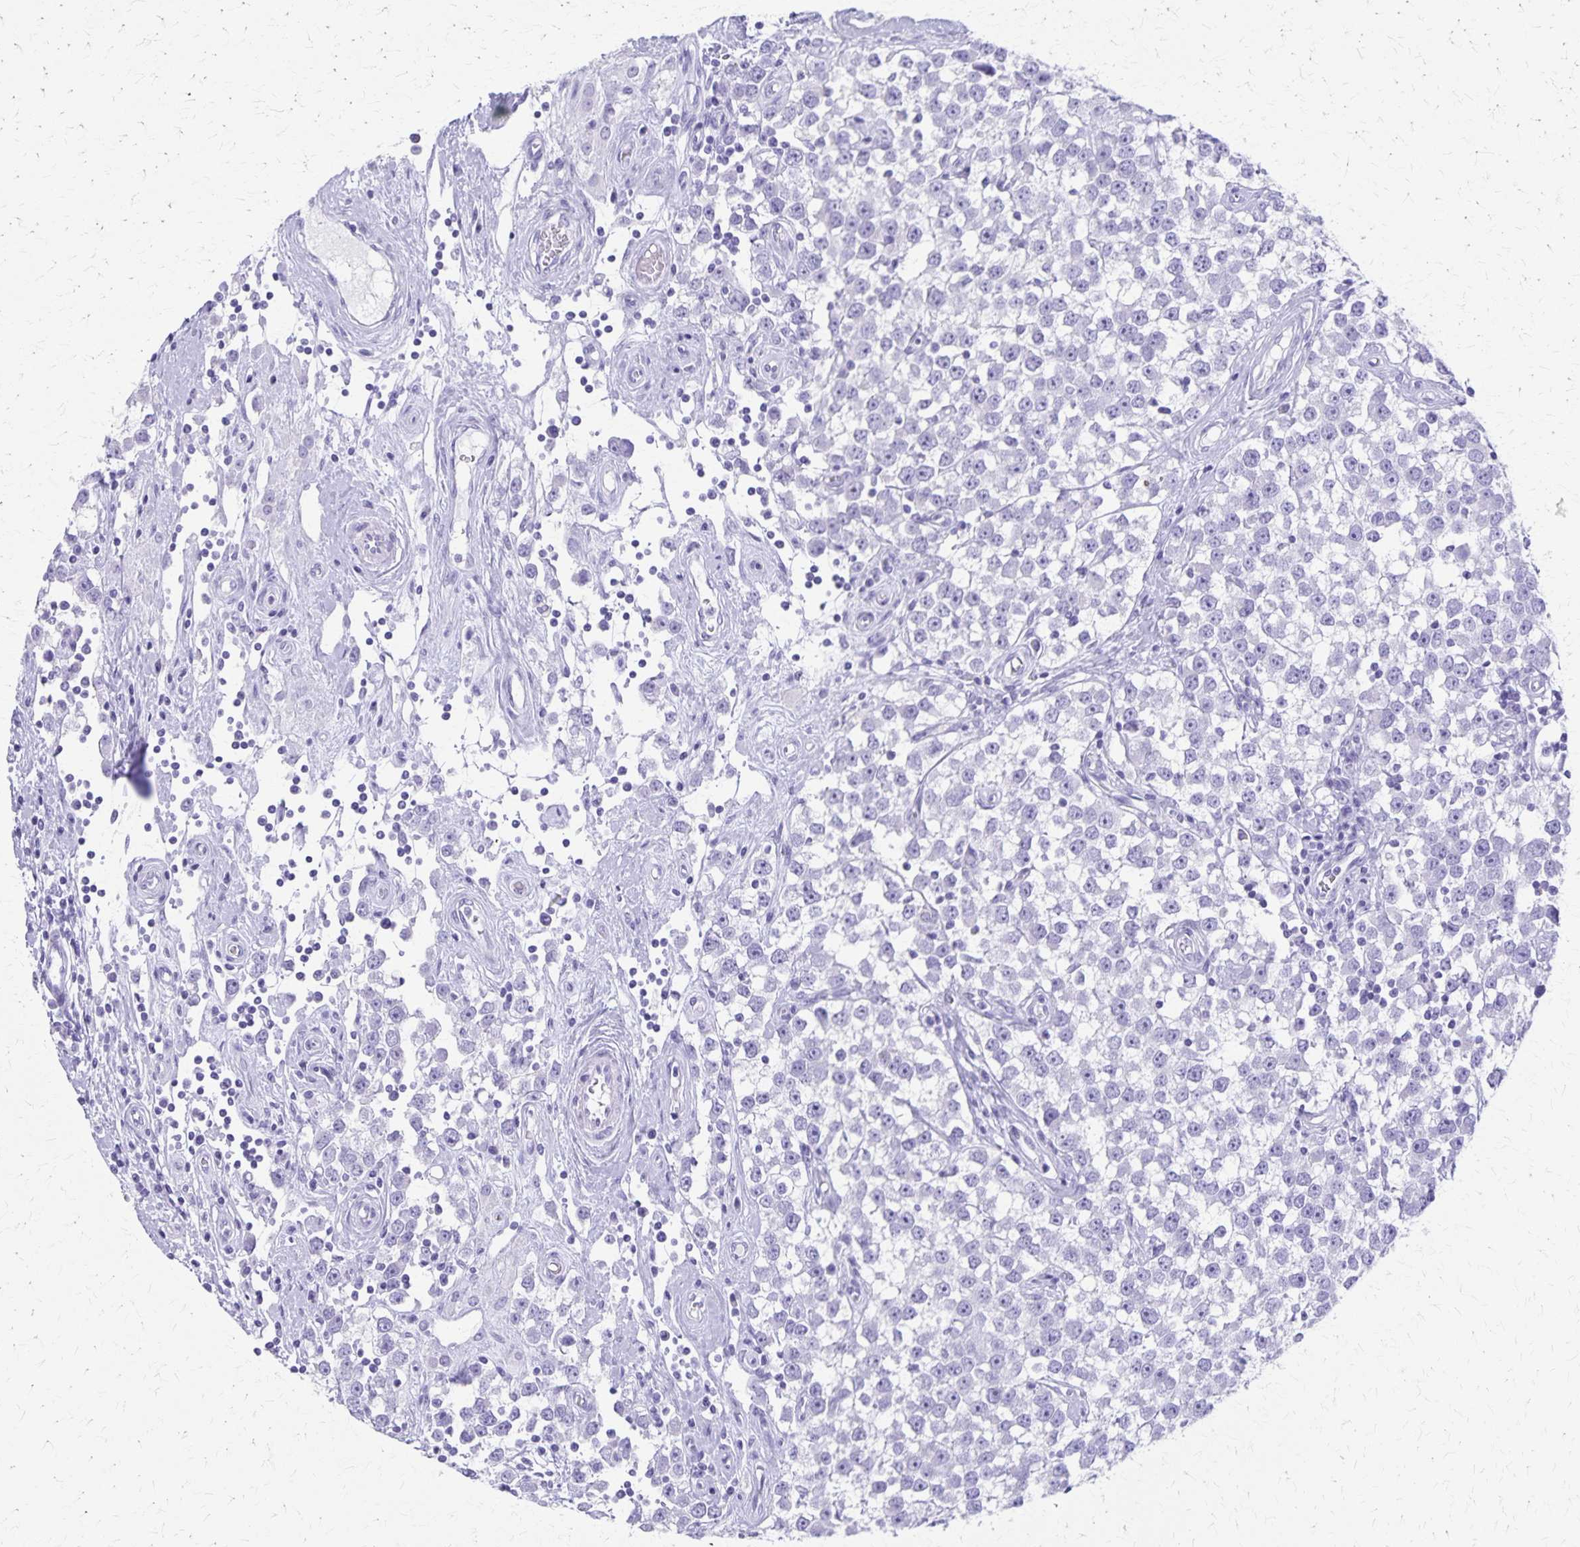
{"staining": {"intensity": "negative", "quantity": "none", "location": "none"}, "tissue": "testis cancer", "cell_type": "Tumor cells", "image_type": "cancer", "snomed": [{"axis": "morphology", "description": "Seminoma, NOS"}, {"axis": "topography", "description": "Testis"}], "caption": "Immunohistochemical staining of testis cancer (seminoma) reveals no significant expression in tumor cells. (Brightfield microscopy of DAB IHC at high magnification).", "gene": "DEFA5", "patient": {"sex": "male", "age": 34}}